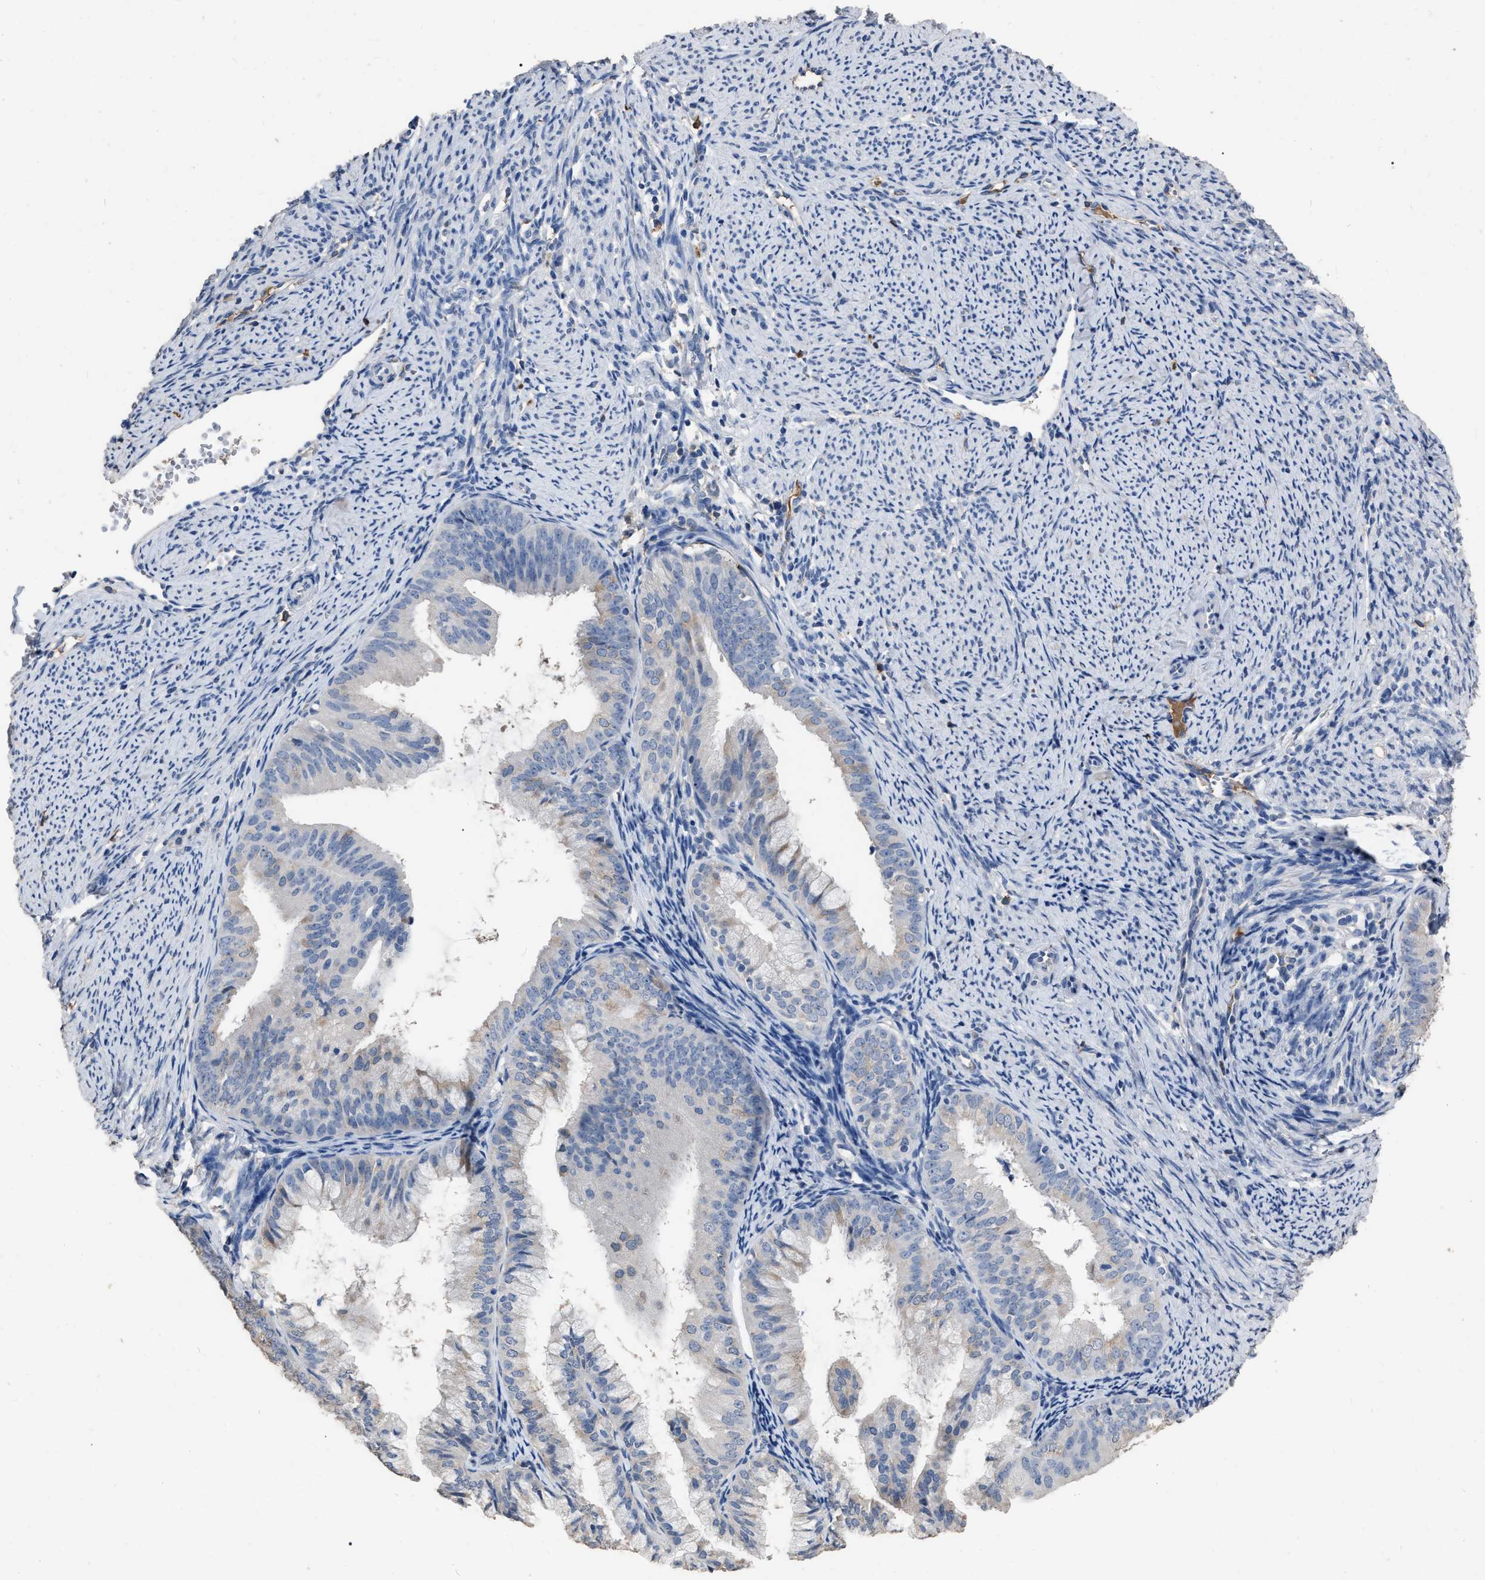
{"staining": {"intensity": "negative", "quantity": "none", "location": "none"}, "tissue": "endometrial cancer", "cell_type": "Tumor cells", "image_type": "cancer", "snomed": [{"axis": "morphology", "description": "Adenocarcinoma, NOS"}, {"axis": "topography", "description": "Endometrium"}], "caption": "This is an IHC photomicrograph of endometrial adenocarcinoma. There is no expression in tumor cells.", "gene": "HABP2", "patient": {"sex": "female", "age": 63}}